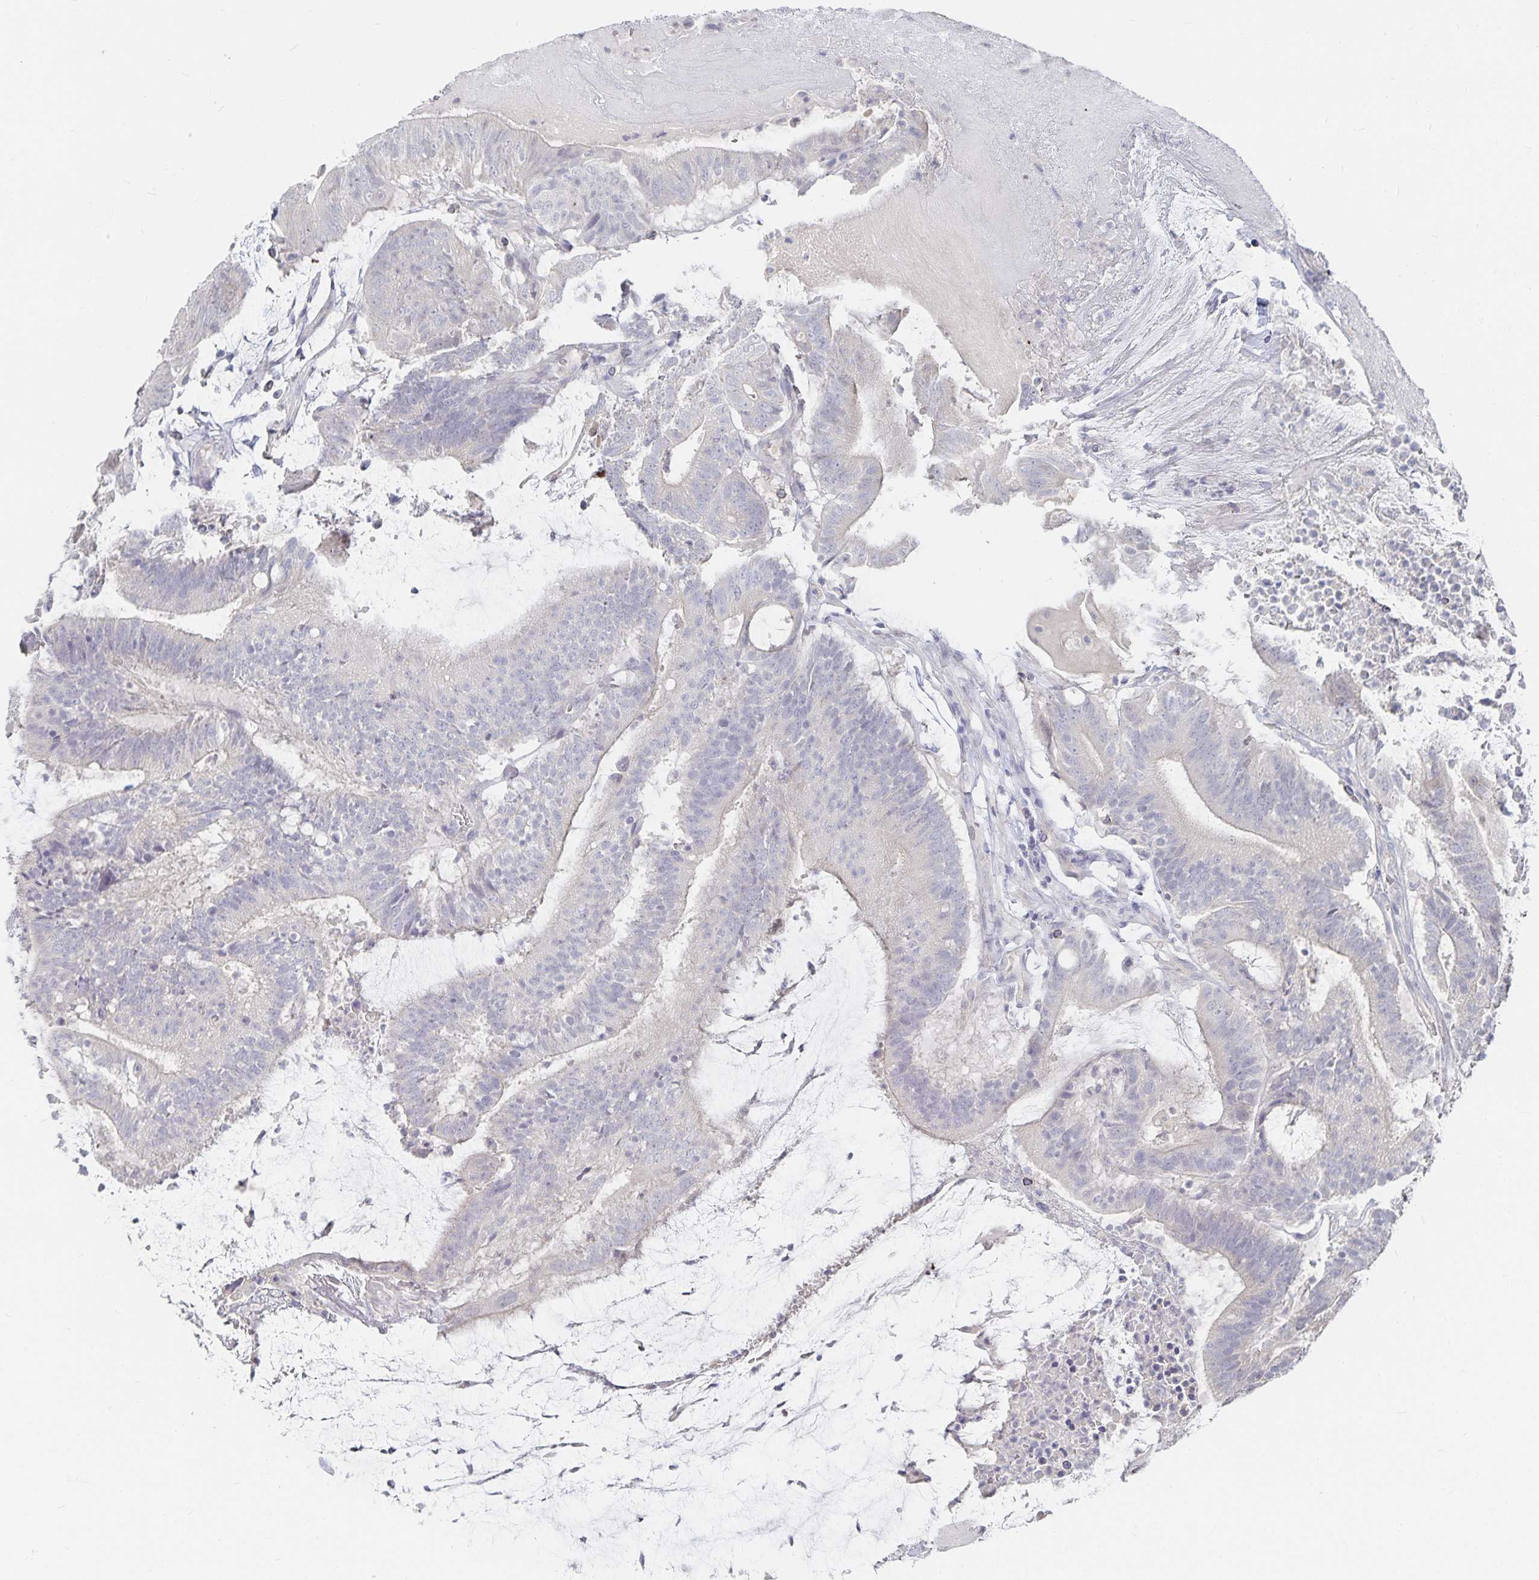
{"staining": {"intensity": "negative", "quantity": "none", "location": "none"}, "tissue": "colorectal cancer", "cell_type": "Tumor cells", "image_type": "cancer", "snomed": [{"axis": "morphology", "description": "Adenocarcinoma, NOS"}, {"axis": "topography", "description": "Colon"}], "caption": "This is an IHC micrograph of human colorectal adenocarcinoma. There is no positivity in tumor cells.", "gene": "DNAH9", "patient": {"sex": "female", "age": 43}}